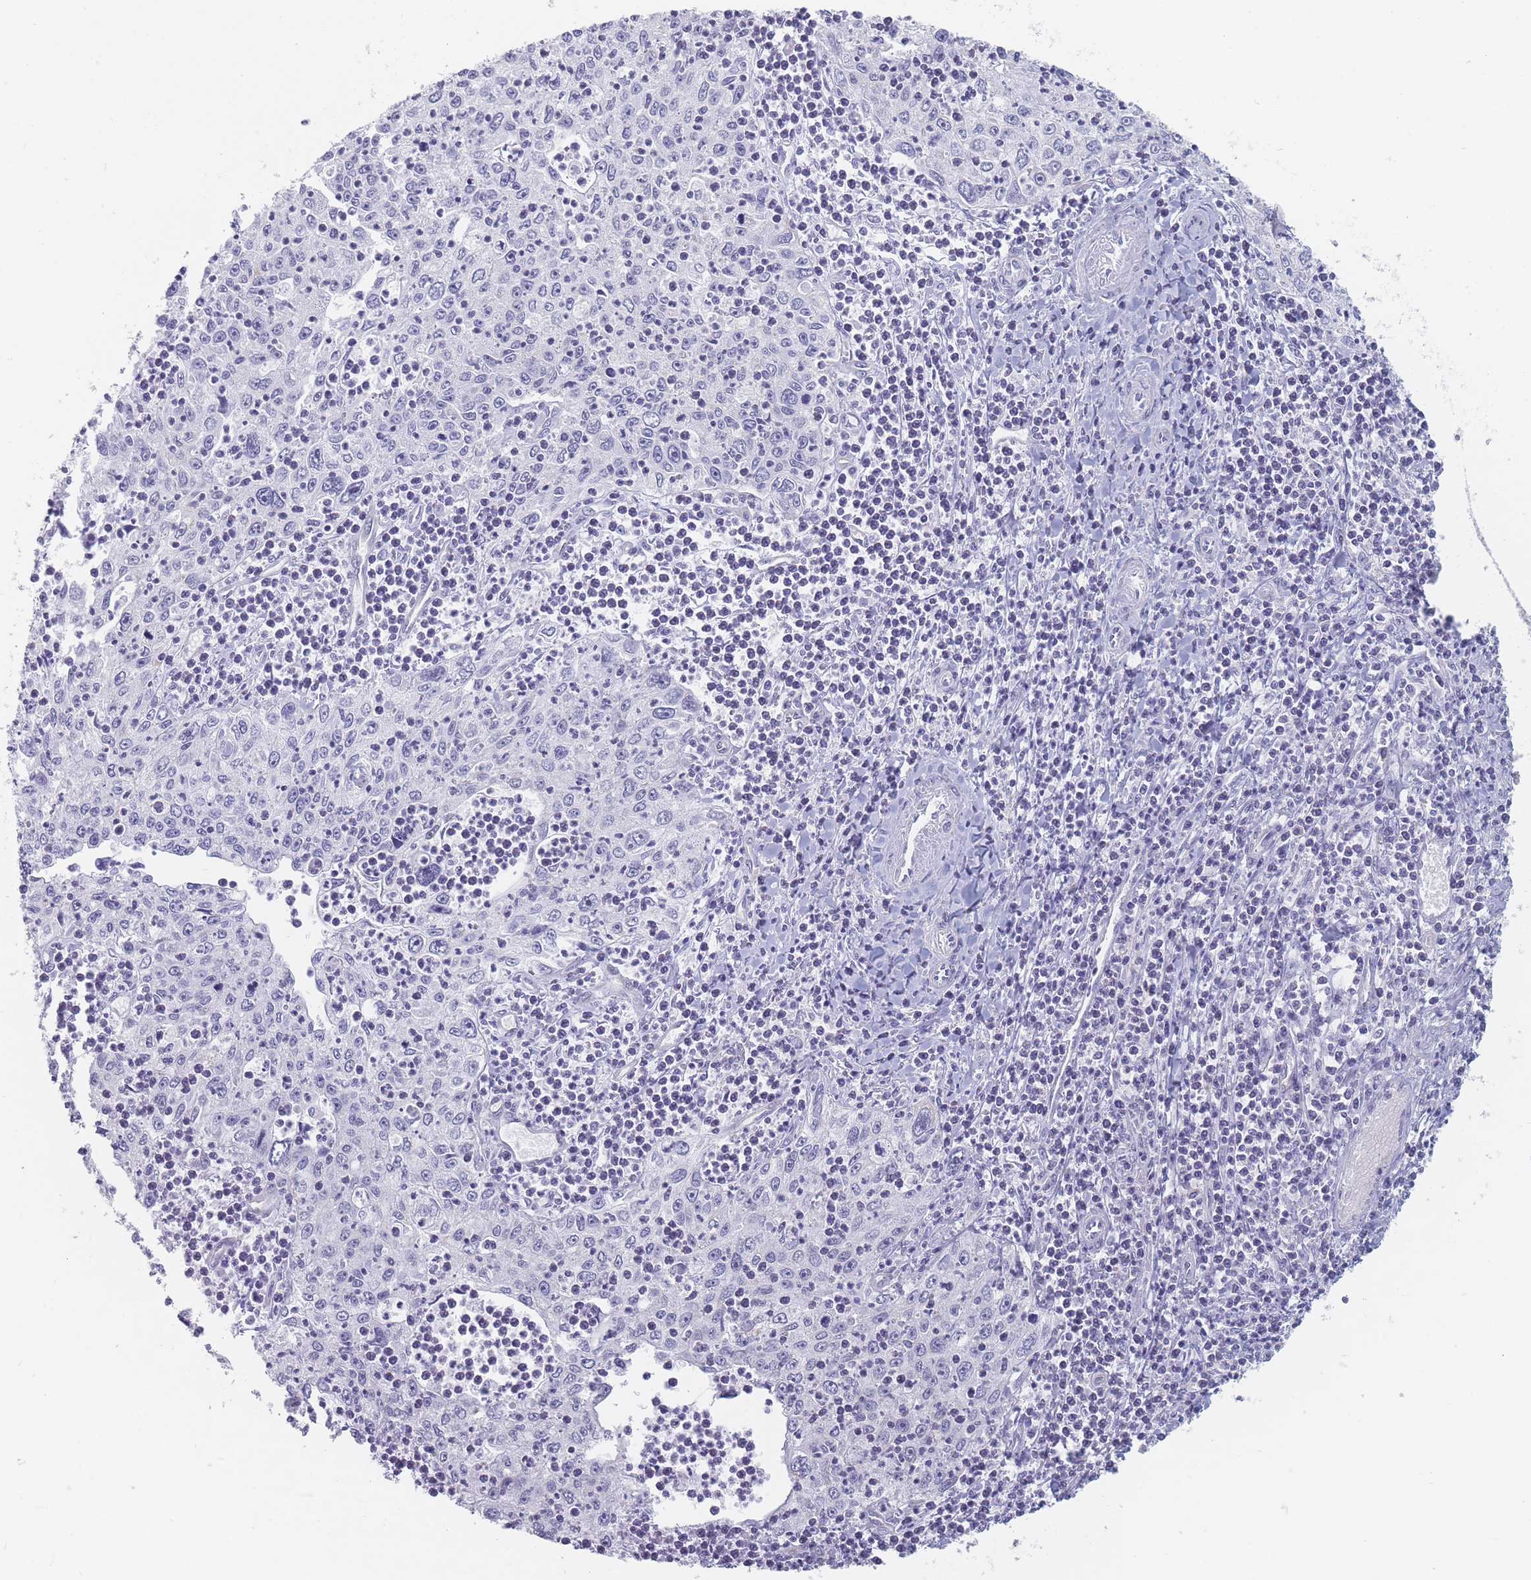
{"staining": {"intensity": "negative", "quantity": "none", "location": "none"}, "tissue": "cervical cancer", "cell_type": "Tumor cells", "image_type": "cancer", "snomed": [{"axis": "morphology", "description": "Squamous cell carcinoma, NOS"}, {"axis": "topography", "description": "Cervix"}], "caption": "IHC micrograph of cervical squamous cell carcinoma stained for a protein (brown), which displays no expression in tumor cells.", "gene": "MAP1S", "patient": {"sex": "female", "age": 30}}